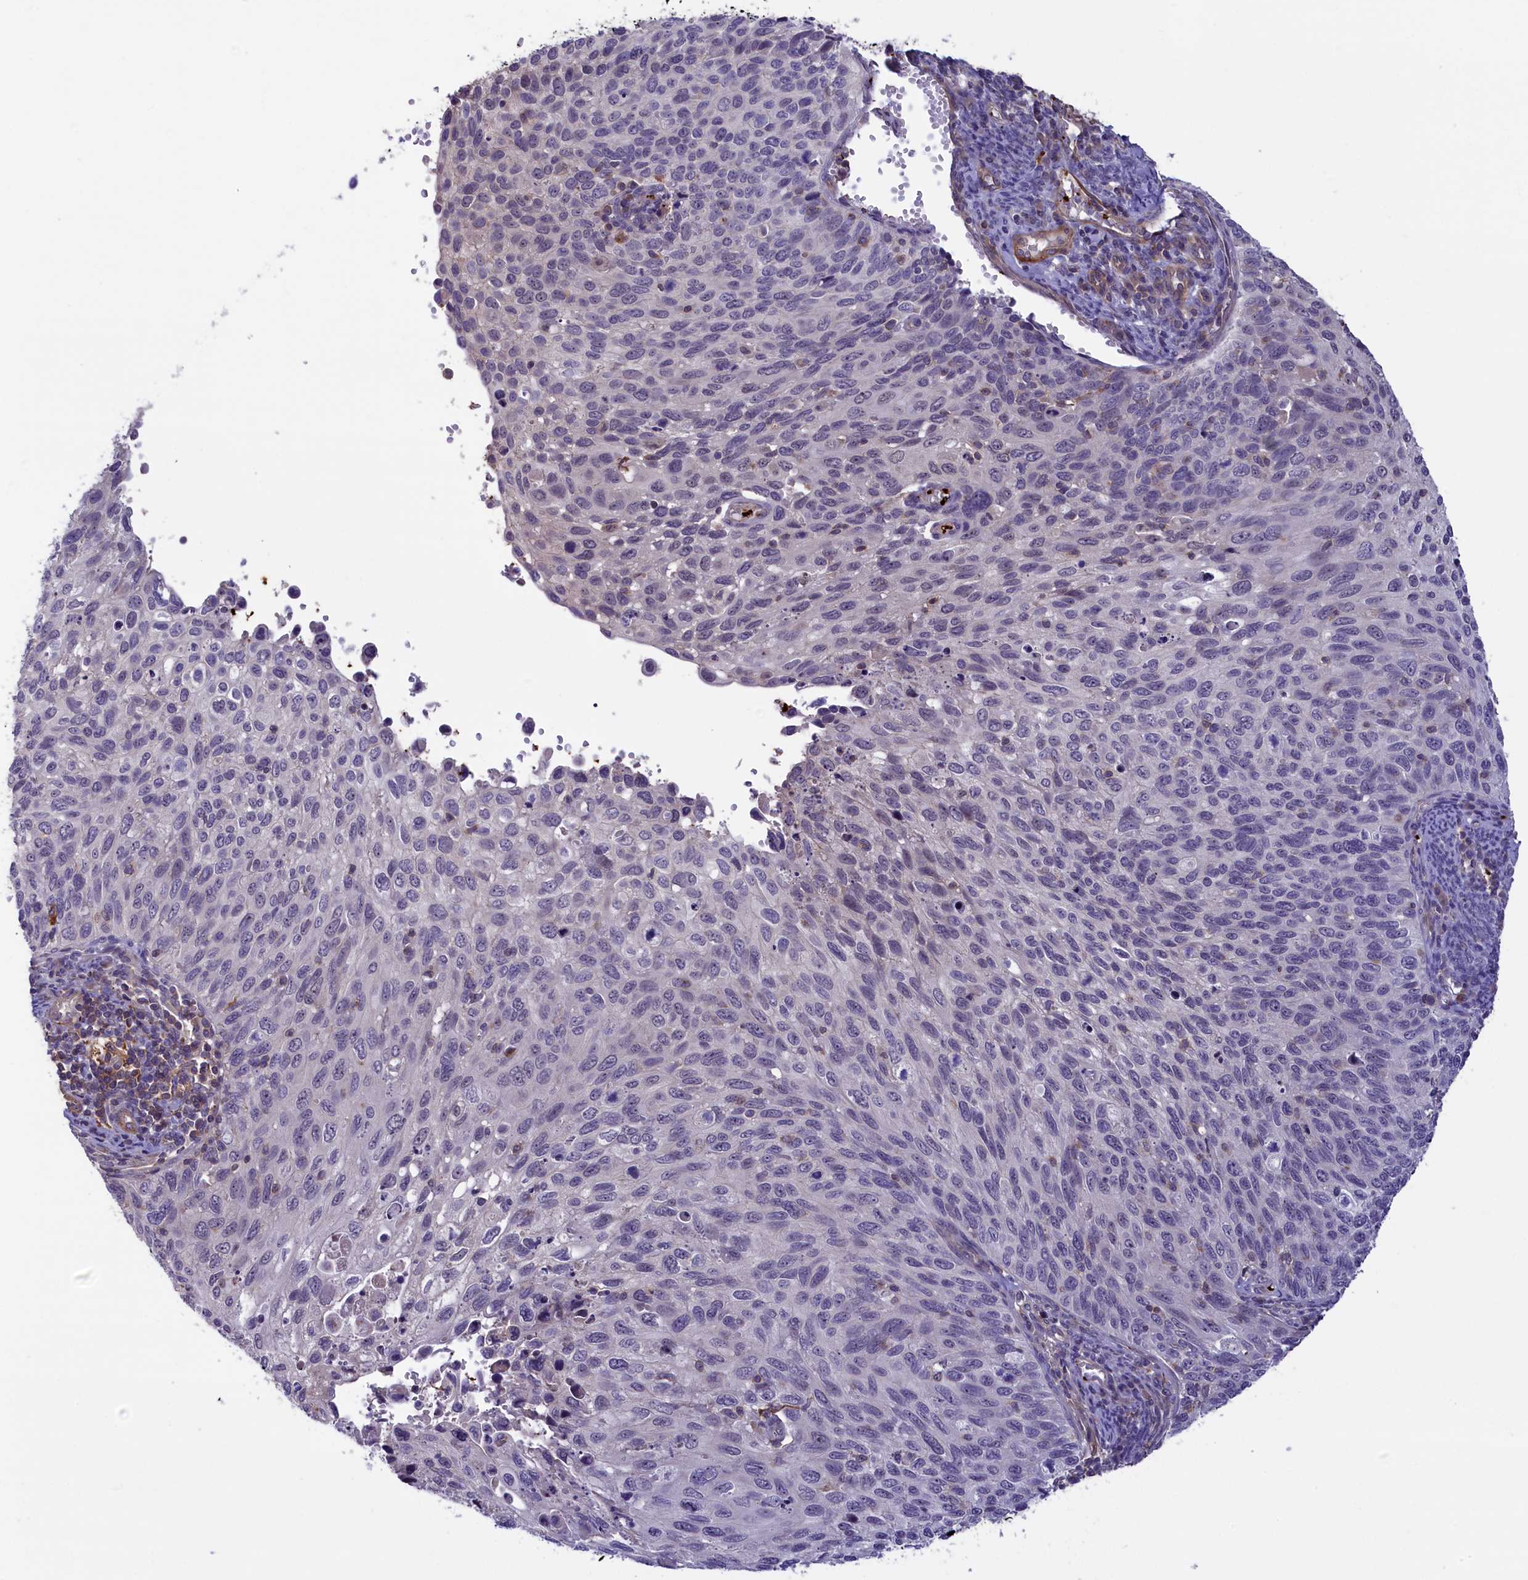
{"staining": {"intensity": "negative", "quantity": "none", "location": "none"}, "tissue": "cervical cancer", "cell_type": "Tumor cells", "image_type": "cancer", "snomed": [{"axis": "morphology", "description": "Squamous cell carcinoma, NOS"}, {"axis": "topography", "description": "Cervix"}], "caption": "Immunohistochemistry image of human cervical cancer (squamous cell carcinoma) stained for a protein (brown), which displays no positivity in tumor cells.", "gene": "HEATR3", "patient": {"sex": "female", "age": 70}}